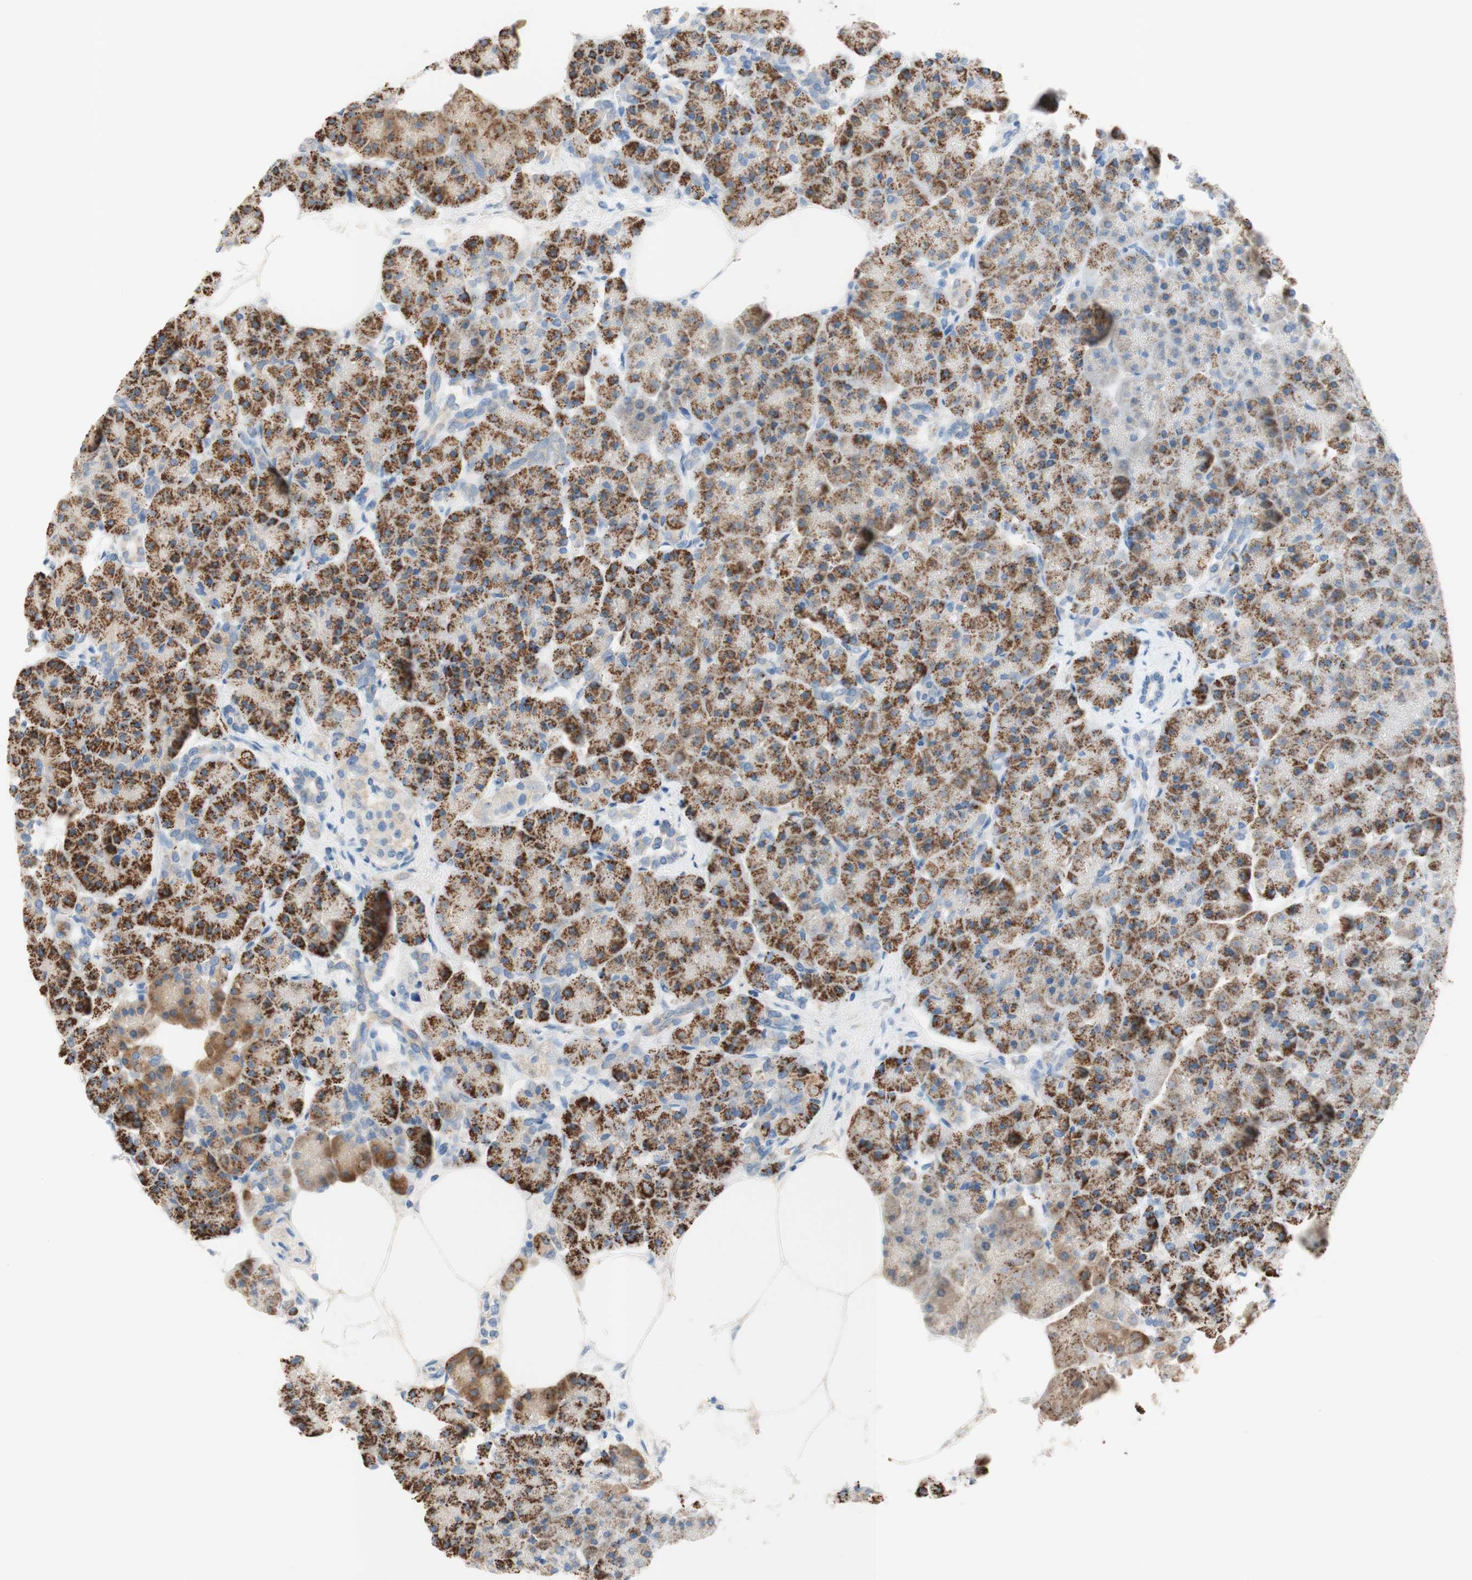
{"staining": {"intensity": "moderate", "quantity": ">75%", "location": "cytoplasmic/membranous"}, "tissue": "pancreas", "cell_type": "Exocrine glandular cells", "image_type": "normal", "snomed": [{"axis": "morphology", "description": "Normal tissue, NOS"}, {"axis": "topography", "description": "Pancreas"}], "caption": "Pancreas stained with DAB immunohistochemistry exhibits medium levels of moderate cytoplasmic/membranous expression in approximately >75% of exocrine glandular cells.", "gene": "POLR2J3", "patient": {"sex": "female", "age": 70}}